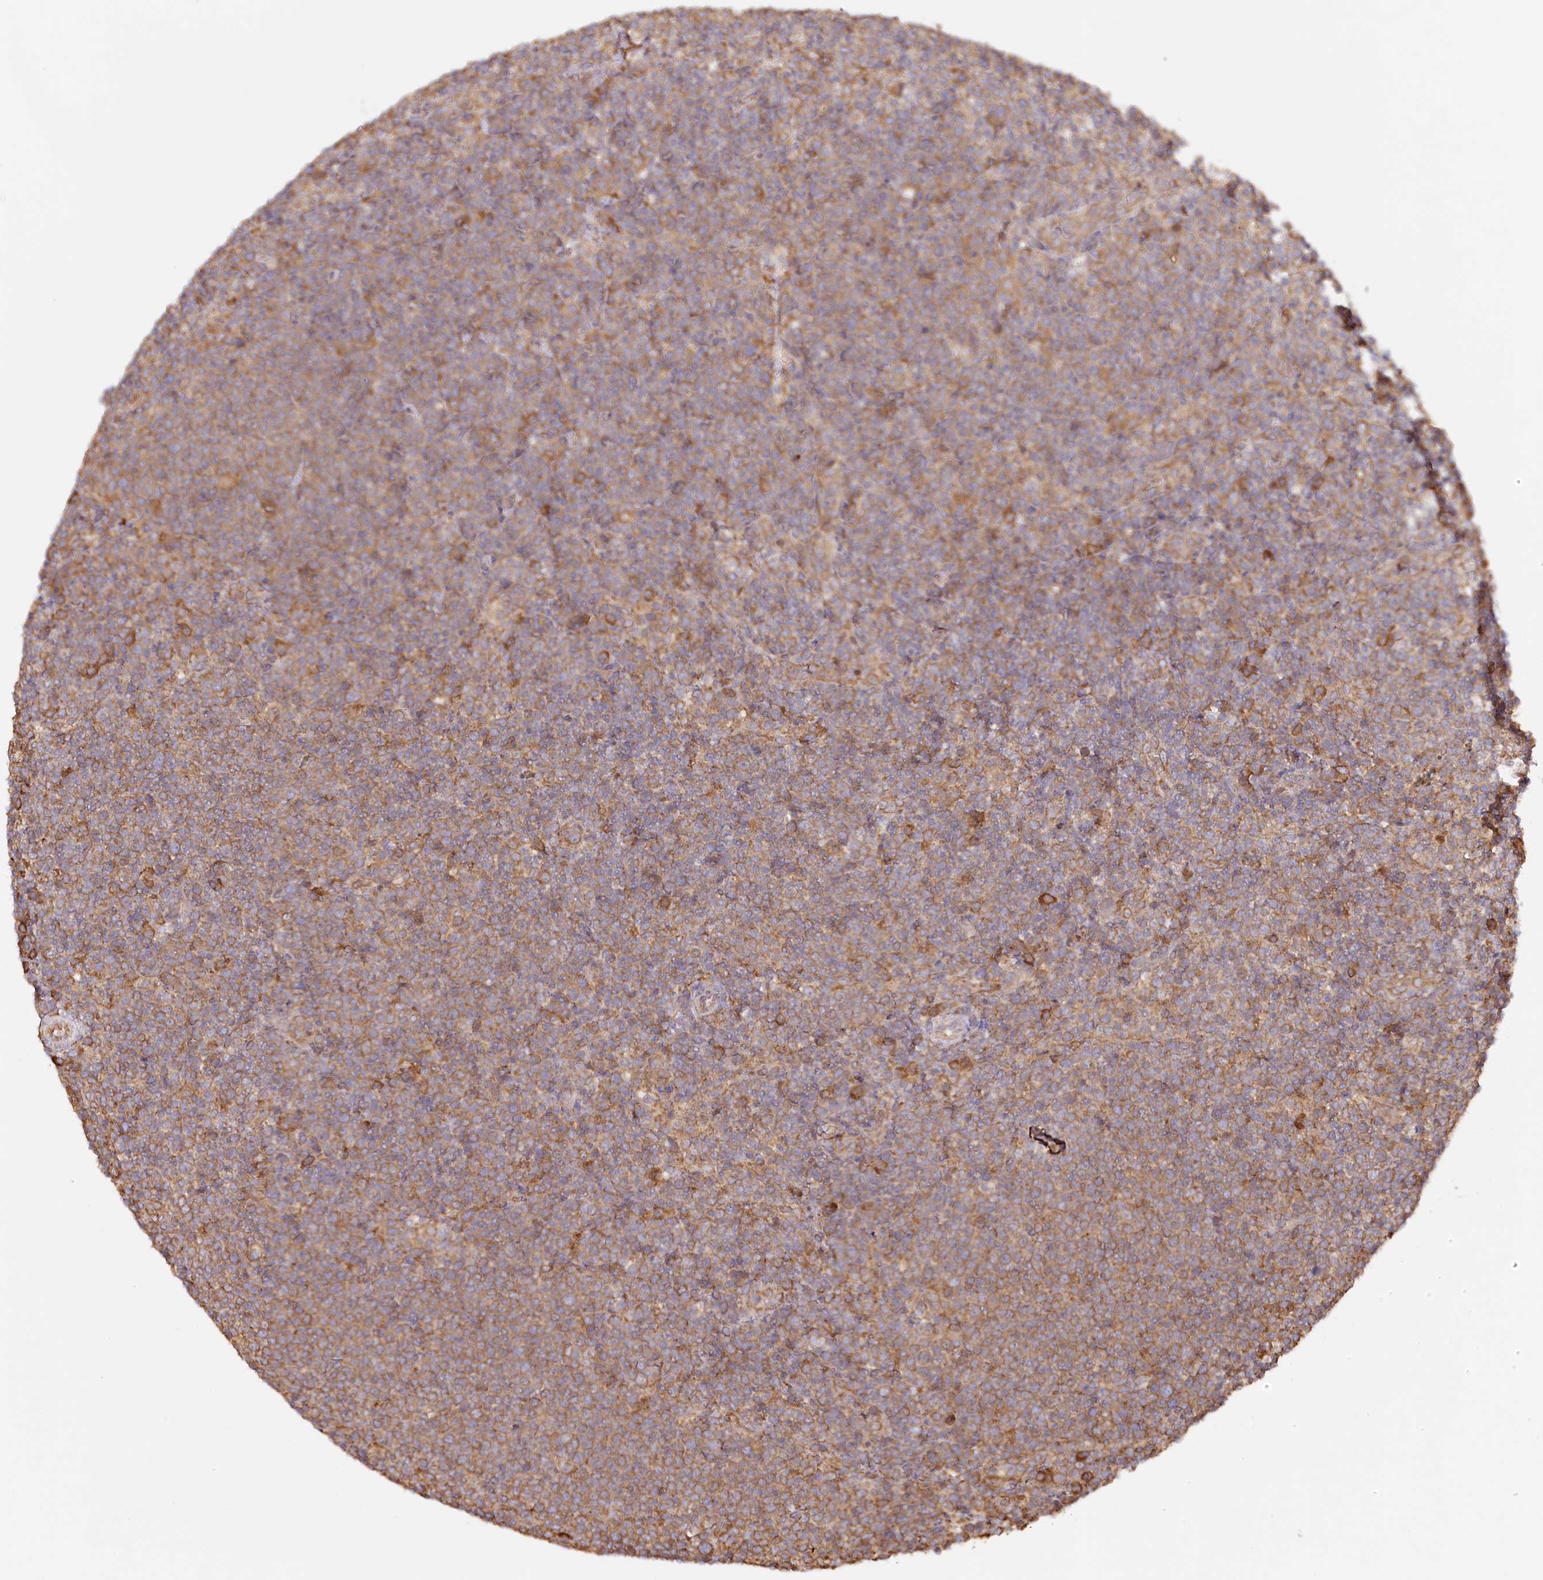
{"staining": {"intensity": "moderate", "quantity": ">75%", "location": "cytoplasmic/membranous"}, "tissue": "lymphoma", "cell_type": "Tumor cells", "image_type": "cancer", "snomed": [{"axis": "morphology", "description": "Malignant lymphoma, non-Hodgkin's type, High grade"}, {"axis": "topography", "description": "Lymph node"}], "caption": "About >75% of tumor cells in malignant lymphoma, non-Hodgkin's type (high-grade) reveal moderate cytoplasmic/membranous protein staining as visualized by brown immunohistochemical staining.", "gene": "ACAP2", "patient": {"sex": "male", "age": 61}}